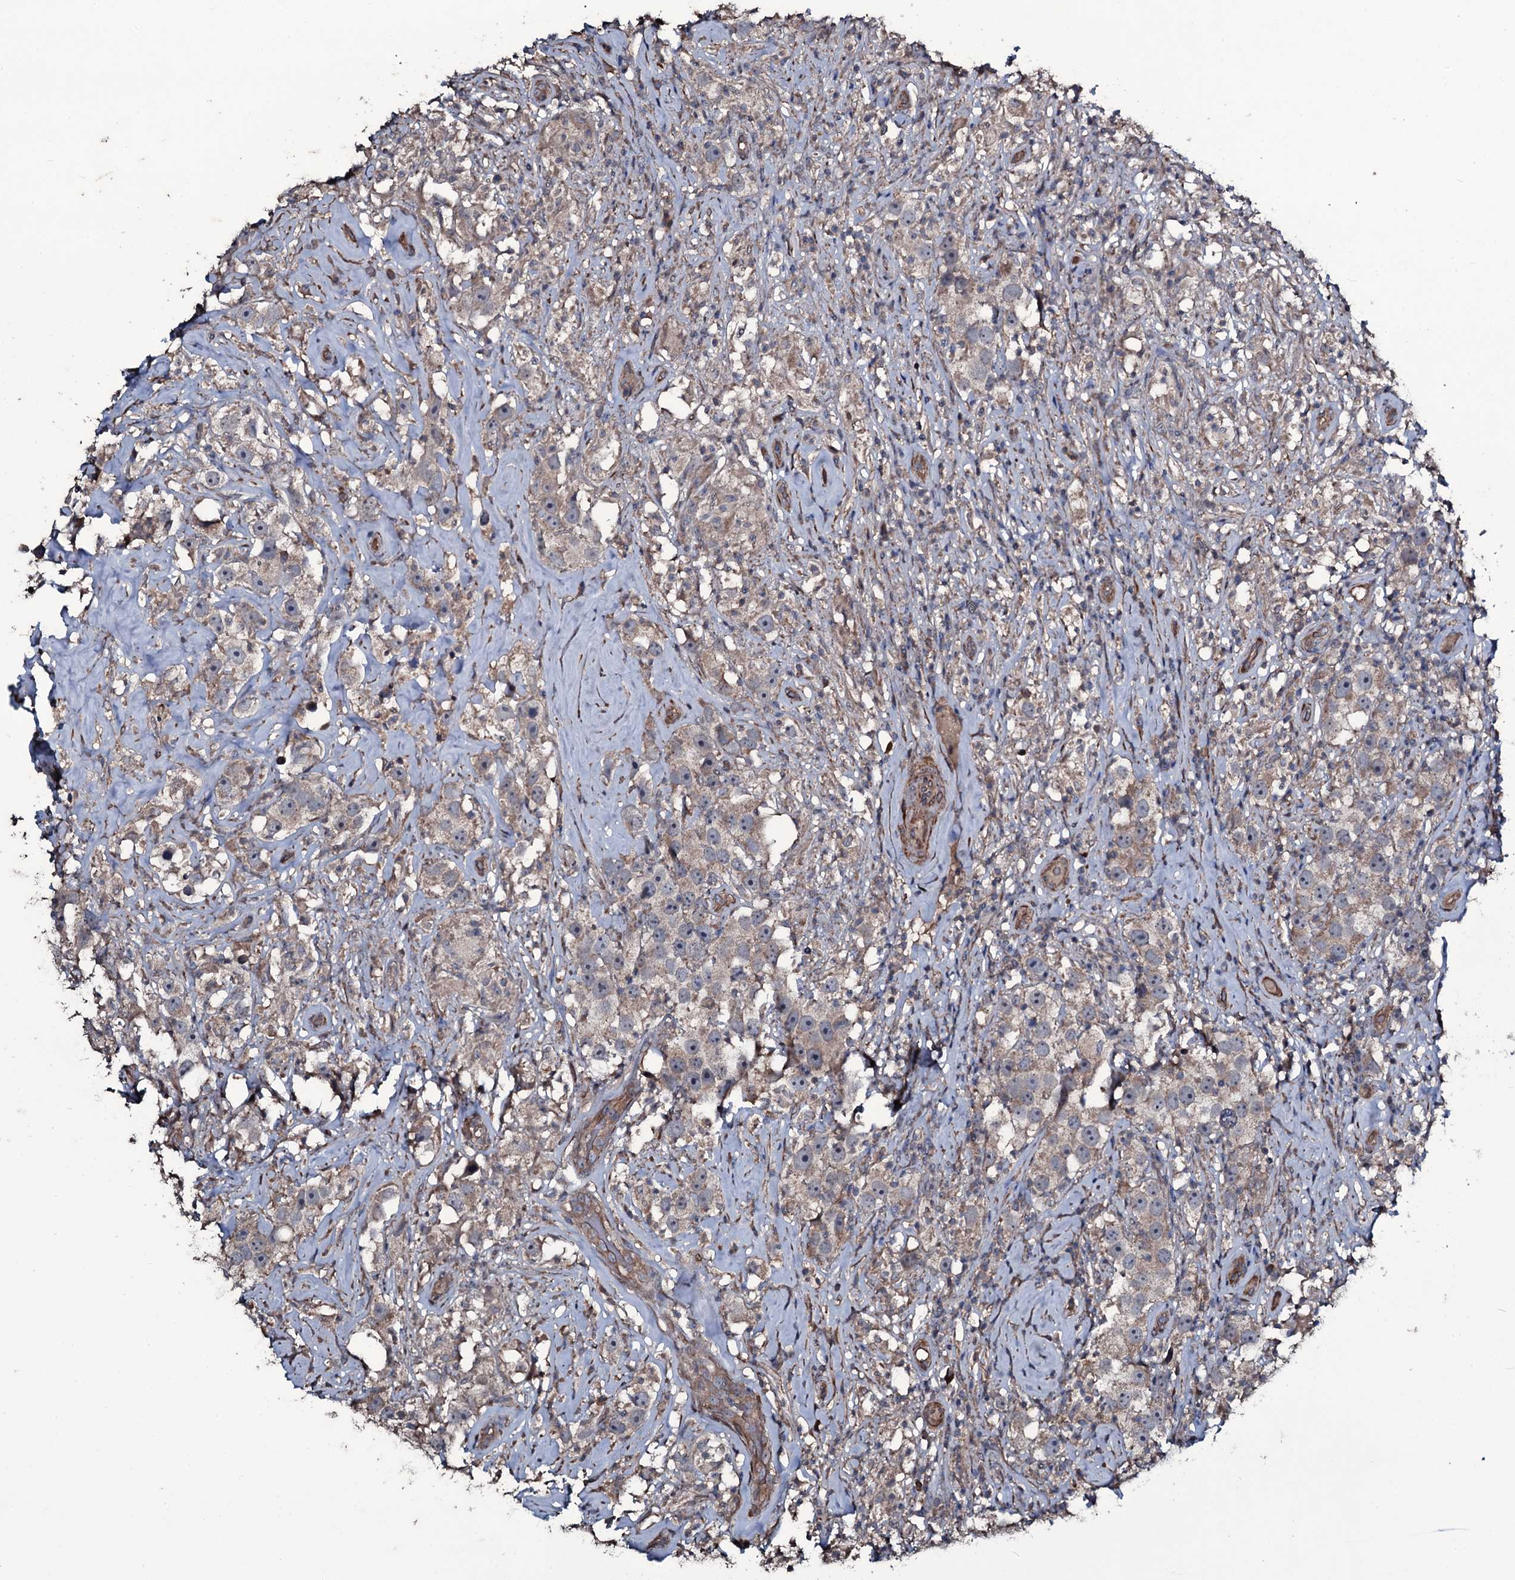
{"staining": {"intensity": "weak", "quantity": "25%-75%", "location": "cytoplasmic/membranous"}, "tissue": "testis cancer", "cell_type": "Tumor cells", "image_type": "cancer", "snomed": [{"axis": "morphology", "description": "Seminoma, NOS"}, {"axis": "topography", "description": "Testis"}], "caption": "Protein staining demonstrates weak cytoplasmic/membranous staining in about 25%-75% of tumor cells in testis cancer (seminoma).", "gene": "WIPF3", "patient": {"sex": "male", "age": 49}}